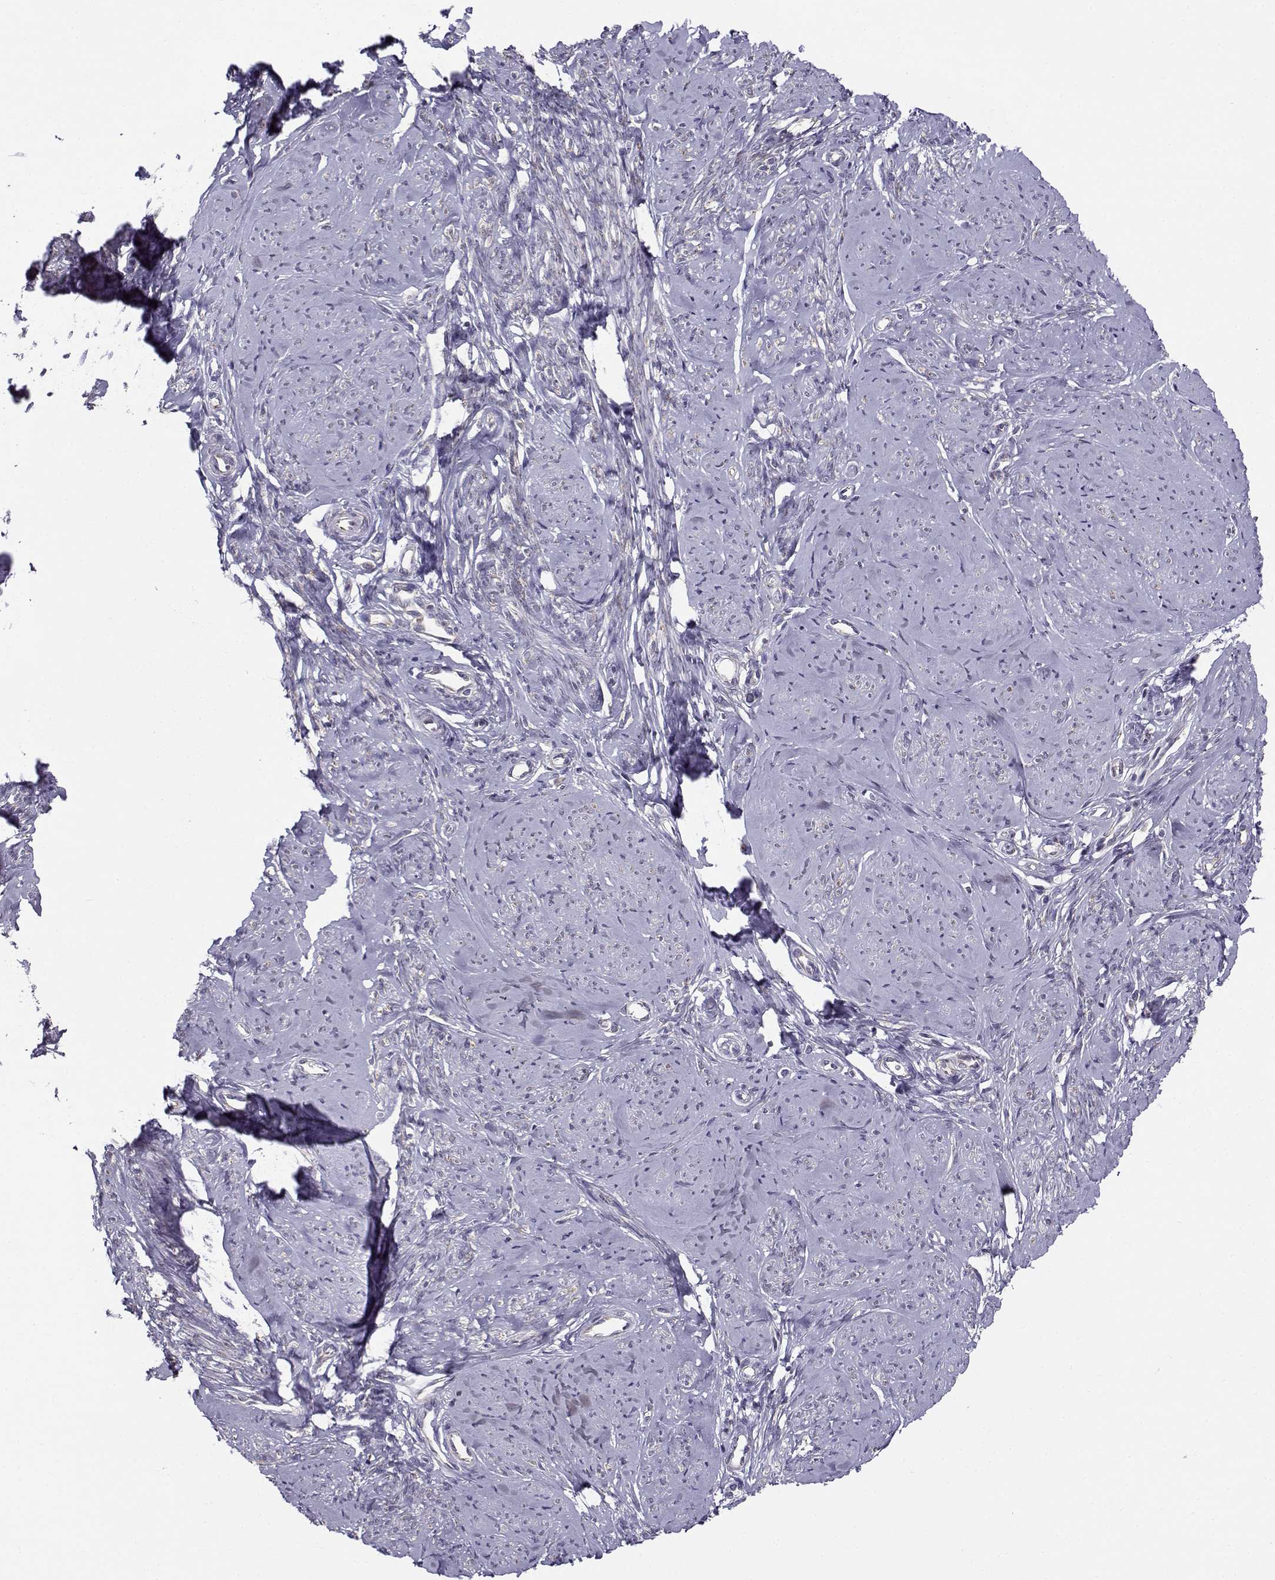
{"staining": {"intensity": "moderate", "quantity": "<25%", "location": "cytoplasmic/membranous"}, "tissue": "smooth muscle", "cell_type": "Smooth muscle cells", "image_type": "normal", "snomed": [{"axis": "morphology", "description": "Normal tissue, NOS"}, {"axis": "topography", "description": "Smooth muscle"}], "caption": "A brown stain labels moderate cytoplasmic/membranous positivity of a protein in smooth muscle cells of unremarkable smooth muscle. The protein of interest is stained brown, and the nuclei are stained in blue (DAB IHC with brightfield microscopy, high magnification).", "gene": "BEND6", "patient": {"sex": "female", "age": 48}}